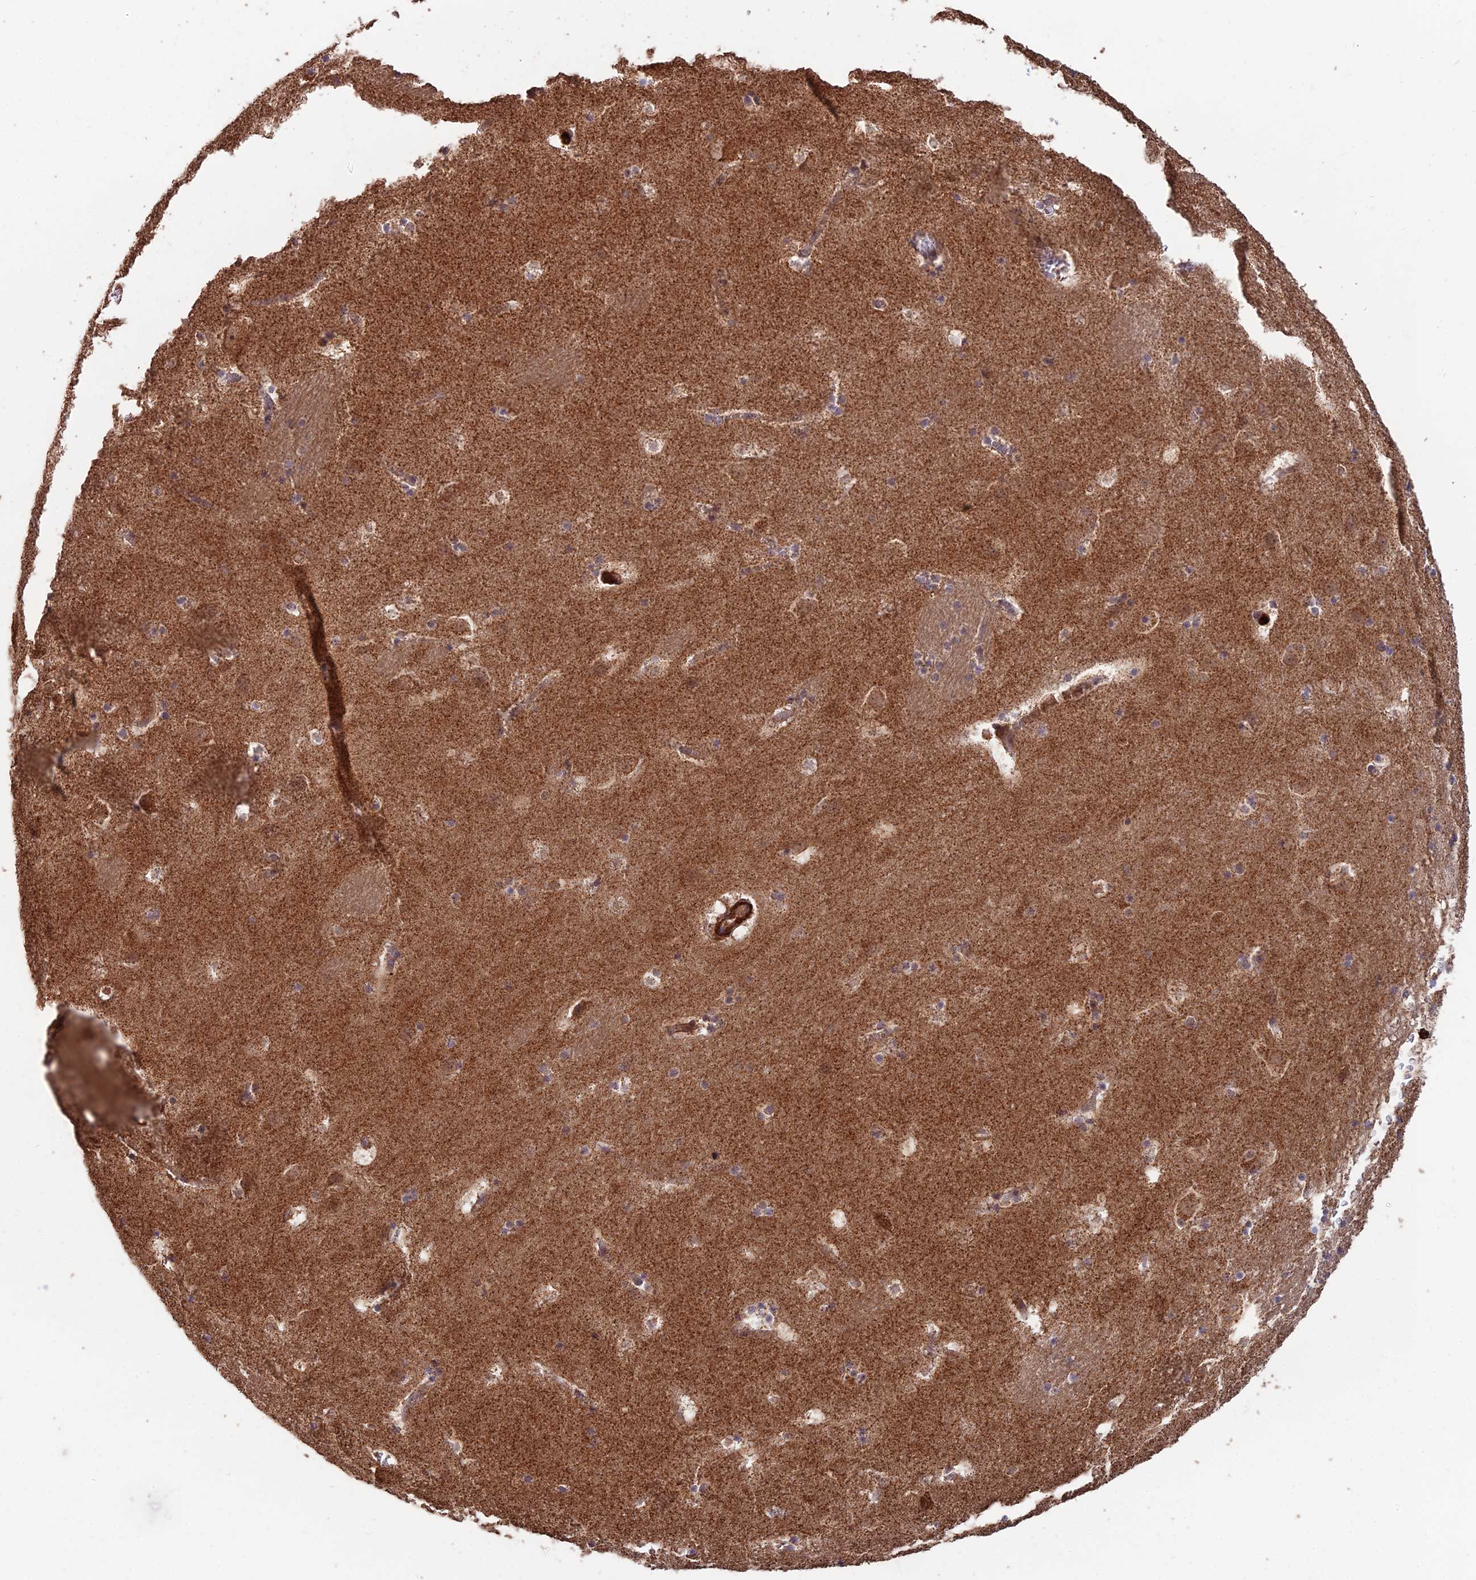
{"staining": {"intensity": "moderate", "quantity": "<25%", "location": "cytoplasmic/membranous"}, "tissue": "caudate", "cell_type": "Glial cells", "image_type": "normal", "snomed": [{"axis": "morphology", "description": "Normal tissue, NOS"}, {"axis": "topography", "description": "Lateral ventricle wall"}], "caption": "This is a micrograph of IHC staining of unremarkable caudate, which shows moderate positivity in the cytoplasmic/membranous of glial cells.", "gene": "IFT22", "patient": {"sex": "male", "age": 45}}